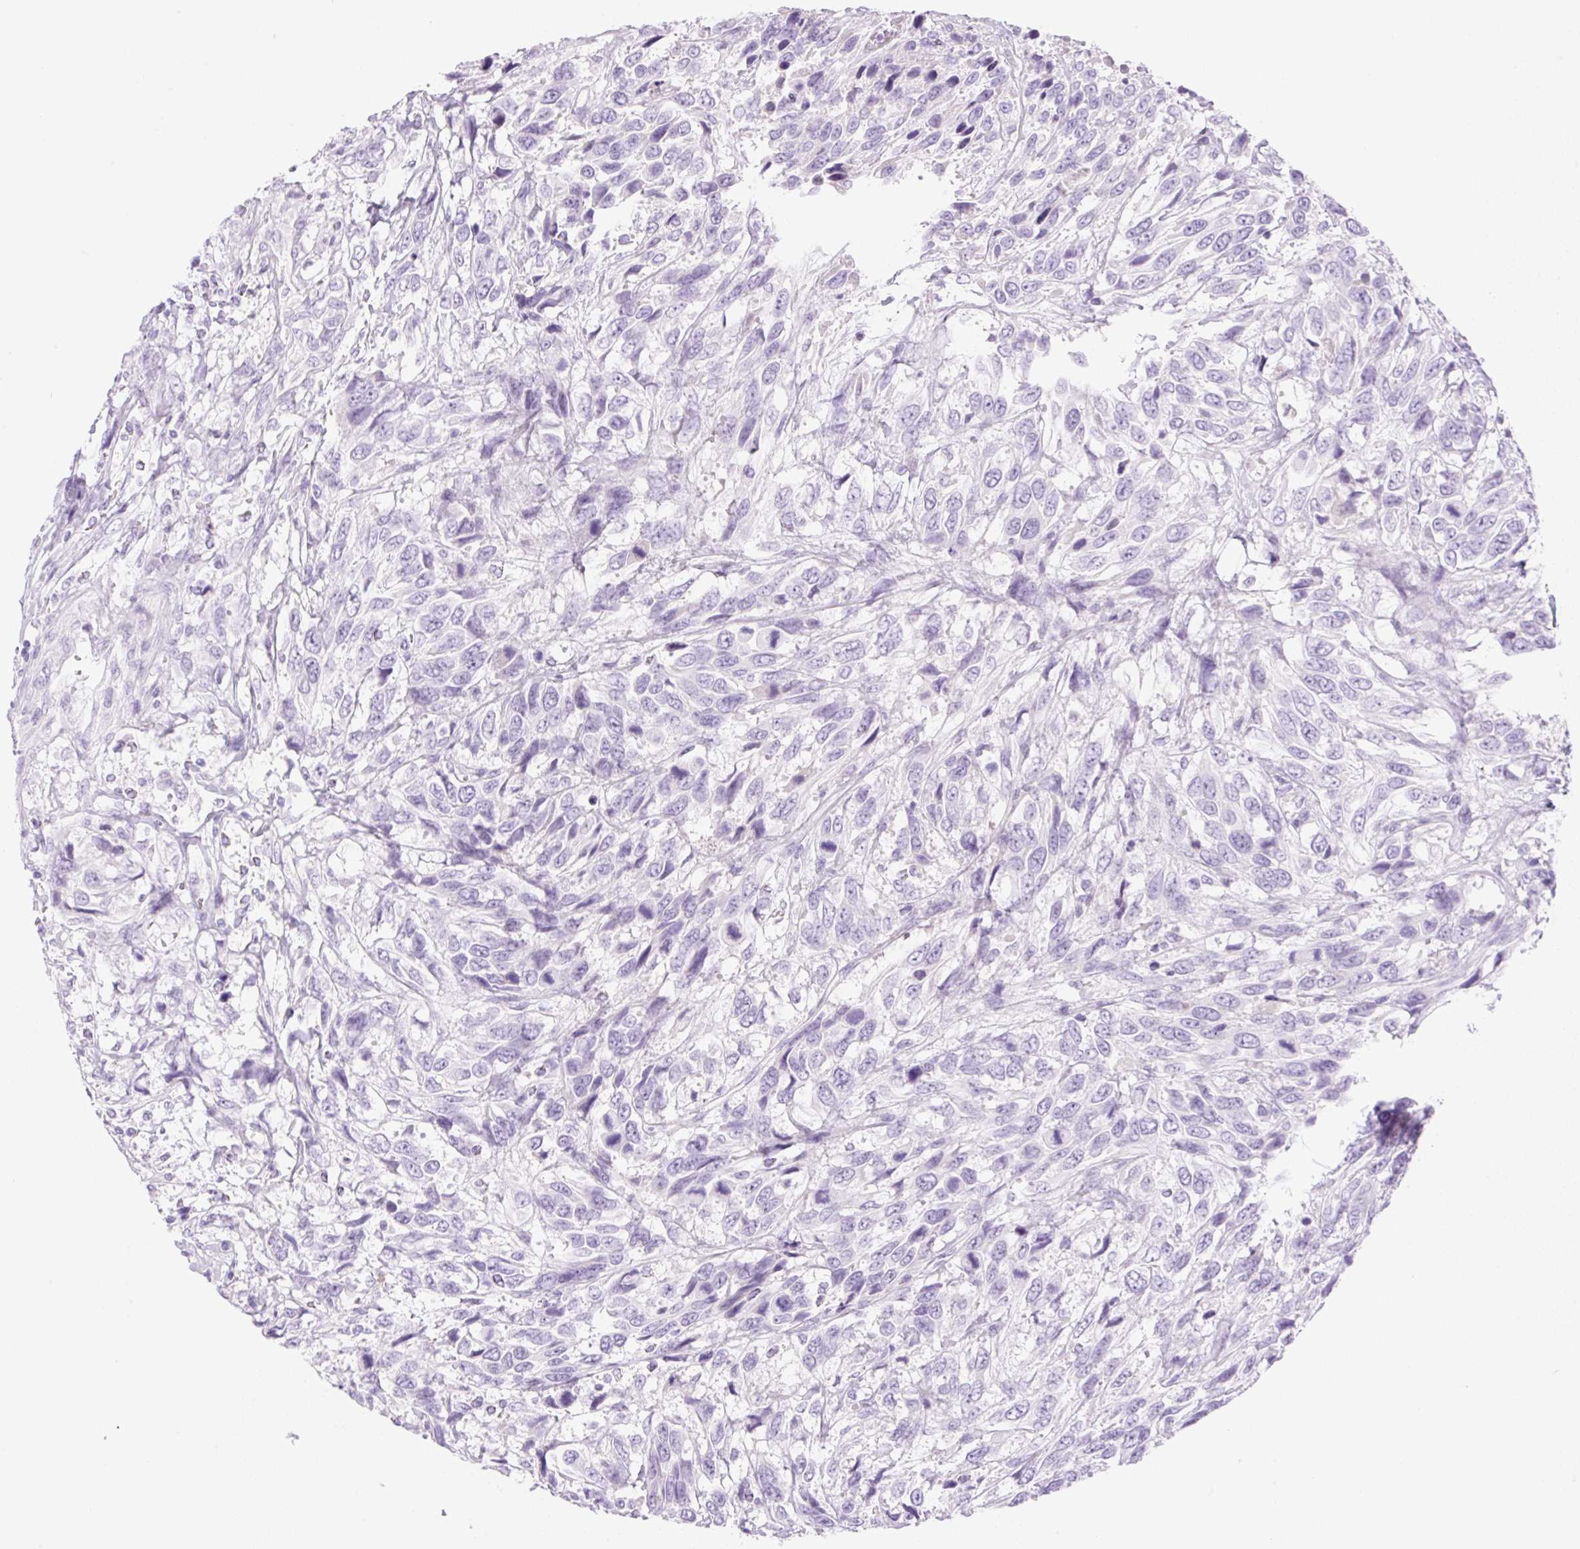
{"staining": {"intensity": "negative", "quantity": "none", "location": "none"}, "tissue": "urothelial cancer", "cell_type": "Tumor cells", "image_type": "cancer", "snomed": [{"axis": "morphology", "description": "Urothelial carcinoma, High grade"}, {"axis": "topography", "description": "Urinary bladder"}], "caption": "An image of human high-grade urothelial carcinoma is negative for staining in tumor cells.", "gene": "PALM3", "patient": {"sex": "female", "age": 70}}